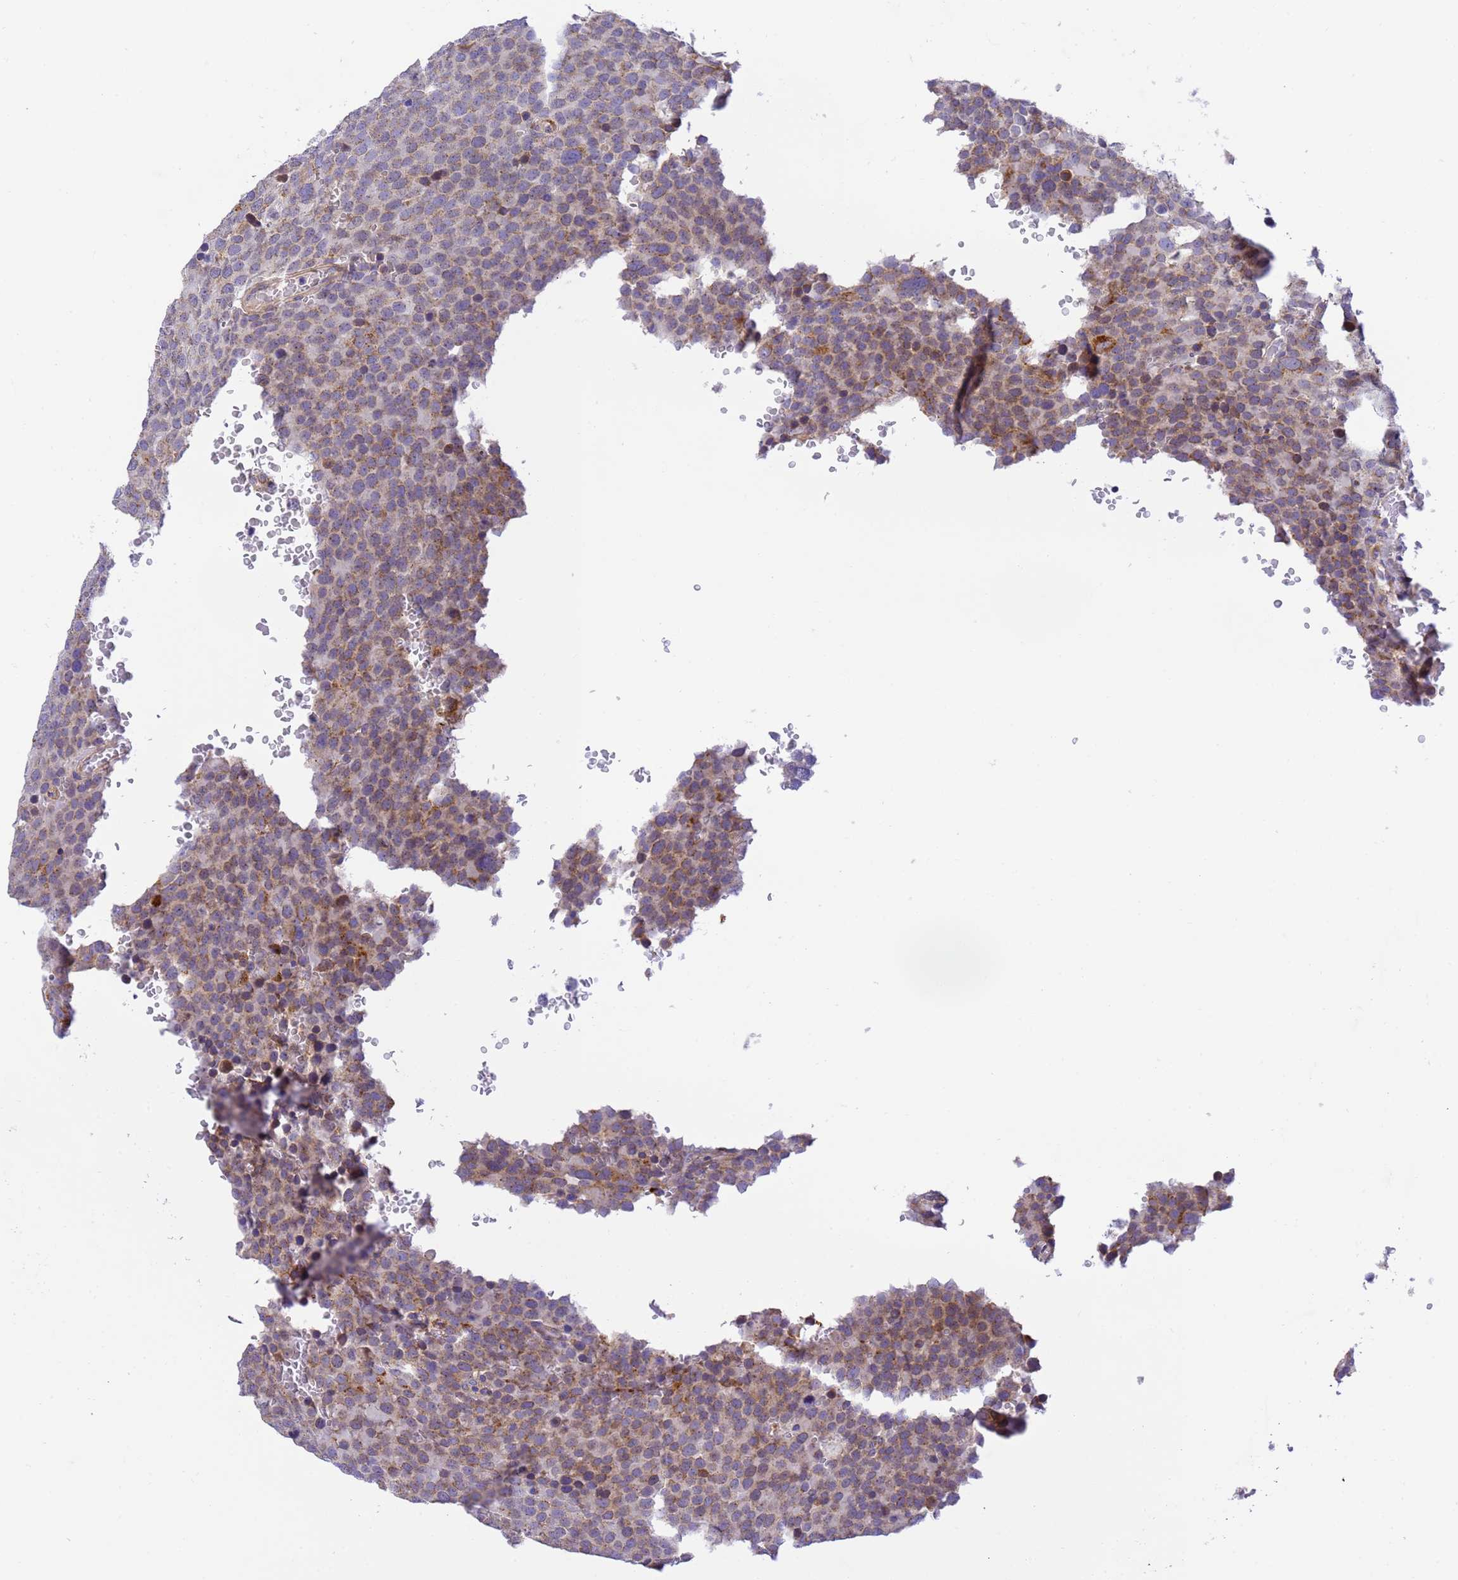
{"staining": {"intensity": "moderate", "quantity": "25%-75%", "location": "cytoplasmic/membranous"}, "tissue": "testis cancer", "cell_type": "Tumor cells", "image_type": "cancer", "snomed": [{"axis": "morphology", "description": "Seminoma, NOS"}, {"axis": "topography", "description": "Testis"}], "caption": "High-power microscopy captured an IHC histopathology image of testis cancer, revealing moderate cytoplasmic/membranous expression in approximately 25%-75% of tumor cells.", "gene": "RHBDD3", "patient": {"sex": "male", "age": 71}}